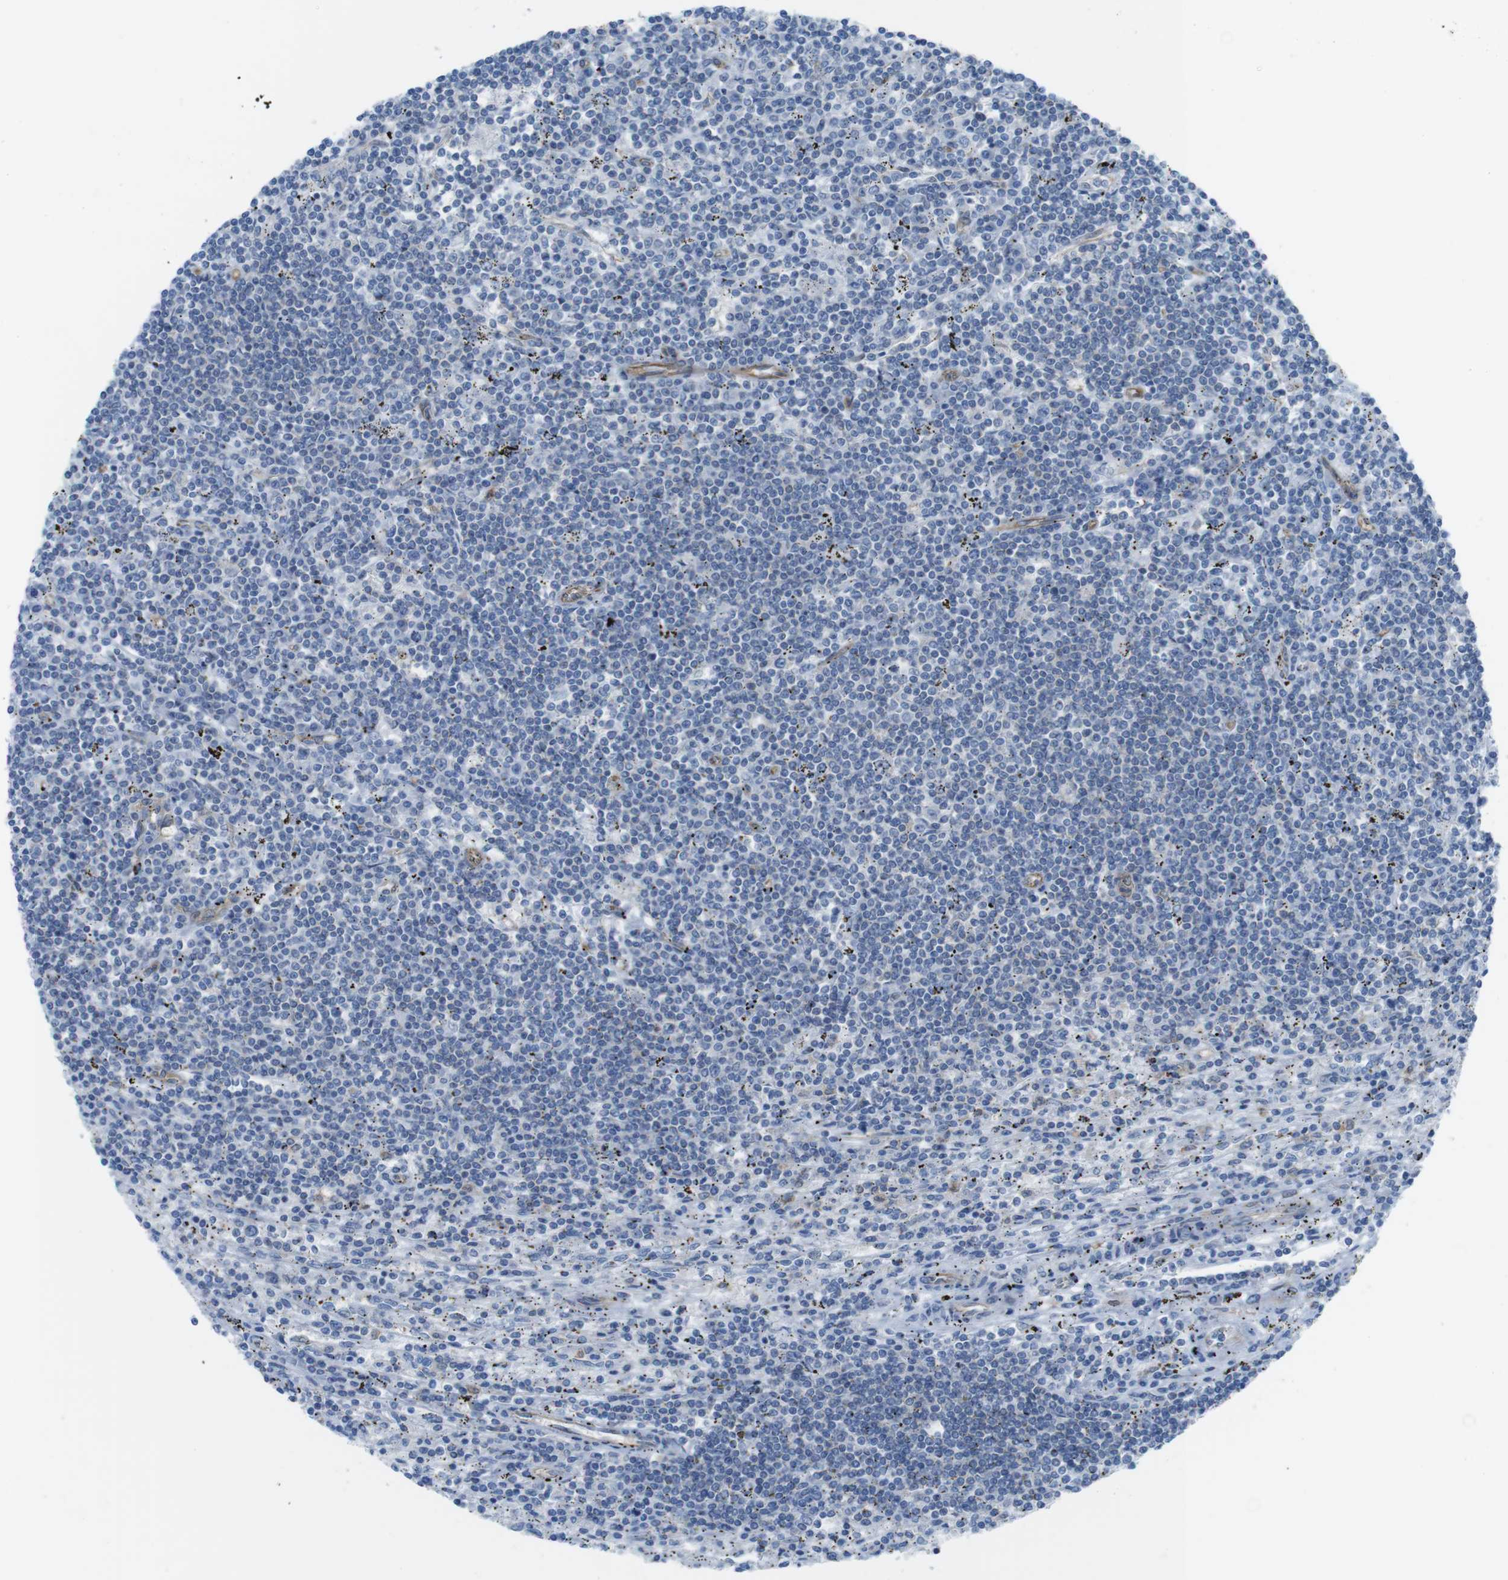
{"staining": {"intensity": "negative", "quantity": "none", "location": "none"}, "tissue": "lymphoma", "cell_type": "Tumor cells", "image_type": "cancer", "snomed": [{"axis": "morphology", "description": "Malignant lymphoma, non-Hodgkin's type, Low grade"}, {"axis": "topography", "description": "Spleen"}], "caption": "High magnification brightfield microscopy of lymphoma stained with DAB (3,3'-diaminobenzidine) (brown) and counterstained with hematoxylin (blue): tumor cells show no significant staining.", "gene": "DIAPH2", "patient": {"sex": "male", "age": 76}}